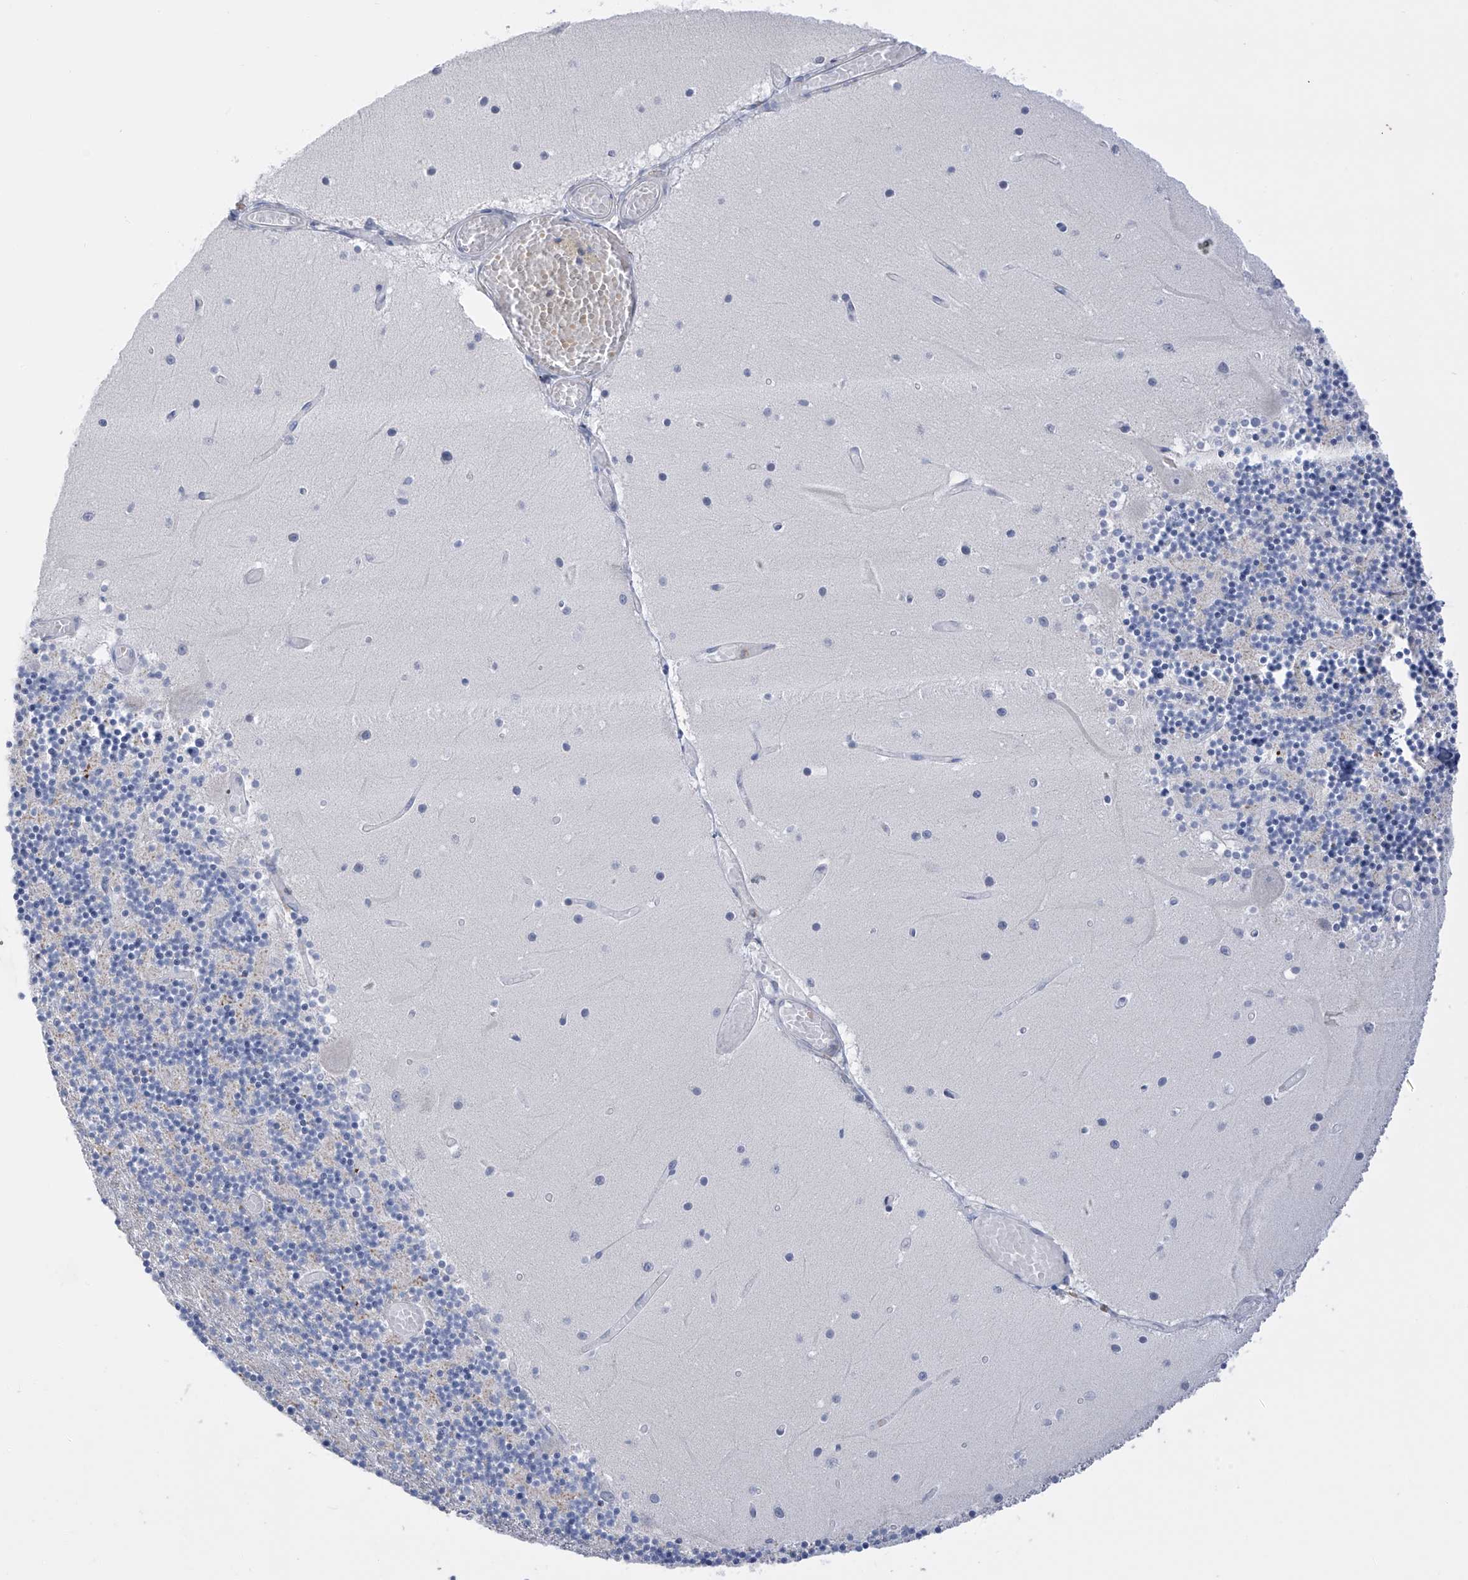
{"staining": {"intensity": "weak", "quantity": "<25%", "location": "cytoplasmic/membranous"}, "tissue": "cerebellum", "cell_type": "Cells in granular layer", "image_type": "normal", "snomed": [{"axis": "morphology", "description": "Normal tissue, NOS"}, {"axis": "topography", "description": "Cerebellum"}], "caption": "High power microscopy photomicrograph of an immunohistochemistry micrograph of benign cerebellum, revealing no significant positivity in cells in granular layer. (Brightfield microscopy of DAB IHC at high magnification).", "gene": "SLCO4A1", "patient": {"sex": "female", "age": 28}}